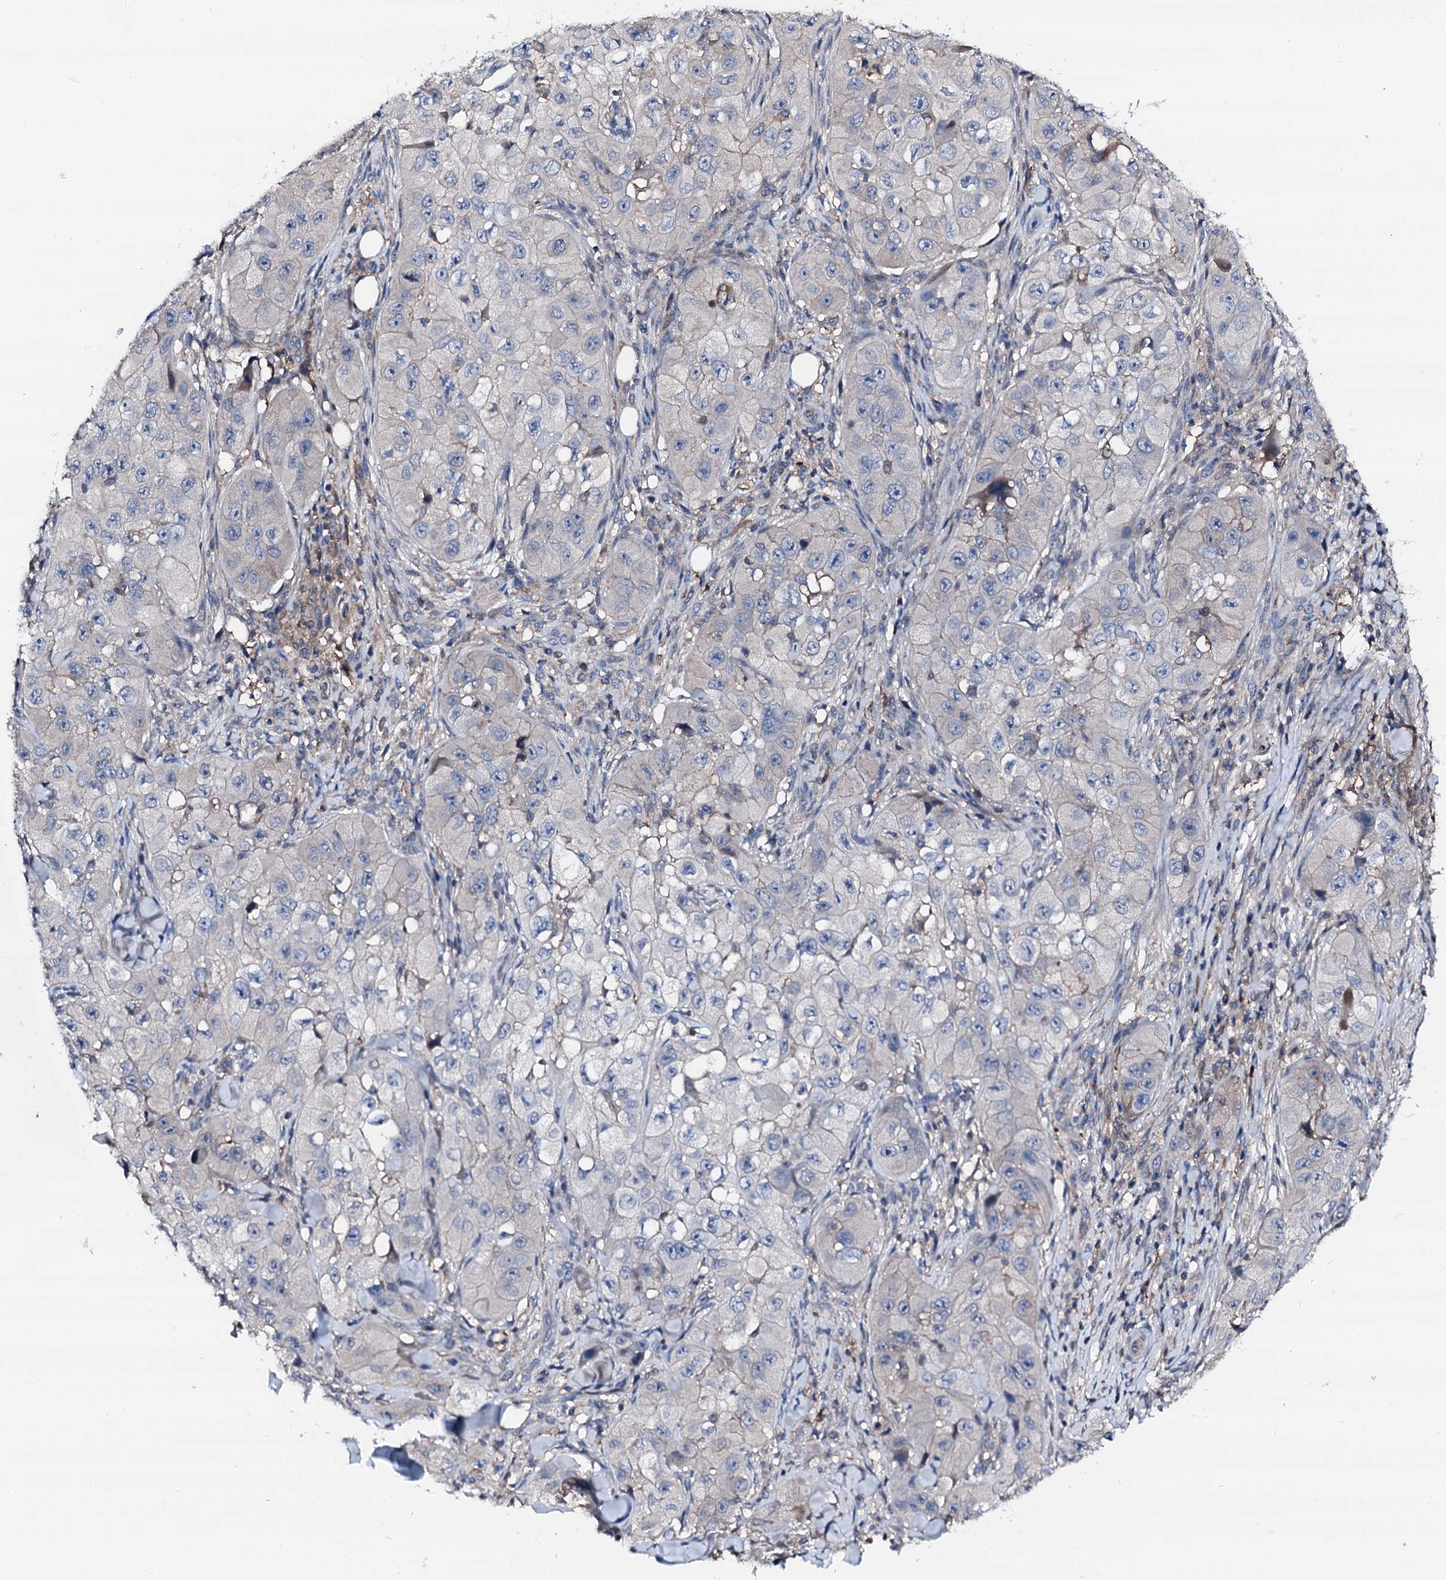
{"staining": {"intensity": "negative", "quantity": "none", "location": "none"}, "tissue": "skin cancer", "cell_type": "Tumor cells", "image_type": "cancer", "snomed": [{"axis": "morphology", "description": "Squamous cell carcinoma, NOS"}, {"axis": "topography", "description": "Skin"}, {"axis": "topography", "description": "Subcutis"}], "caption": "An immunohistochemistry photomicrograph of skin squamous cell carcinoma is shown. There is no staining in tumor cells of skin squamous cell carcinoma.", "gene": "TRAFD1", "patient": {"sex": "male", "age": 73}}